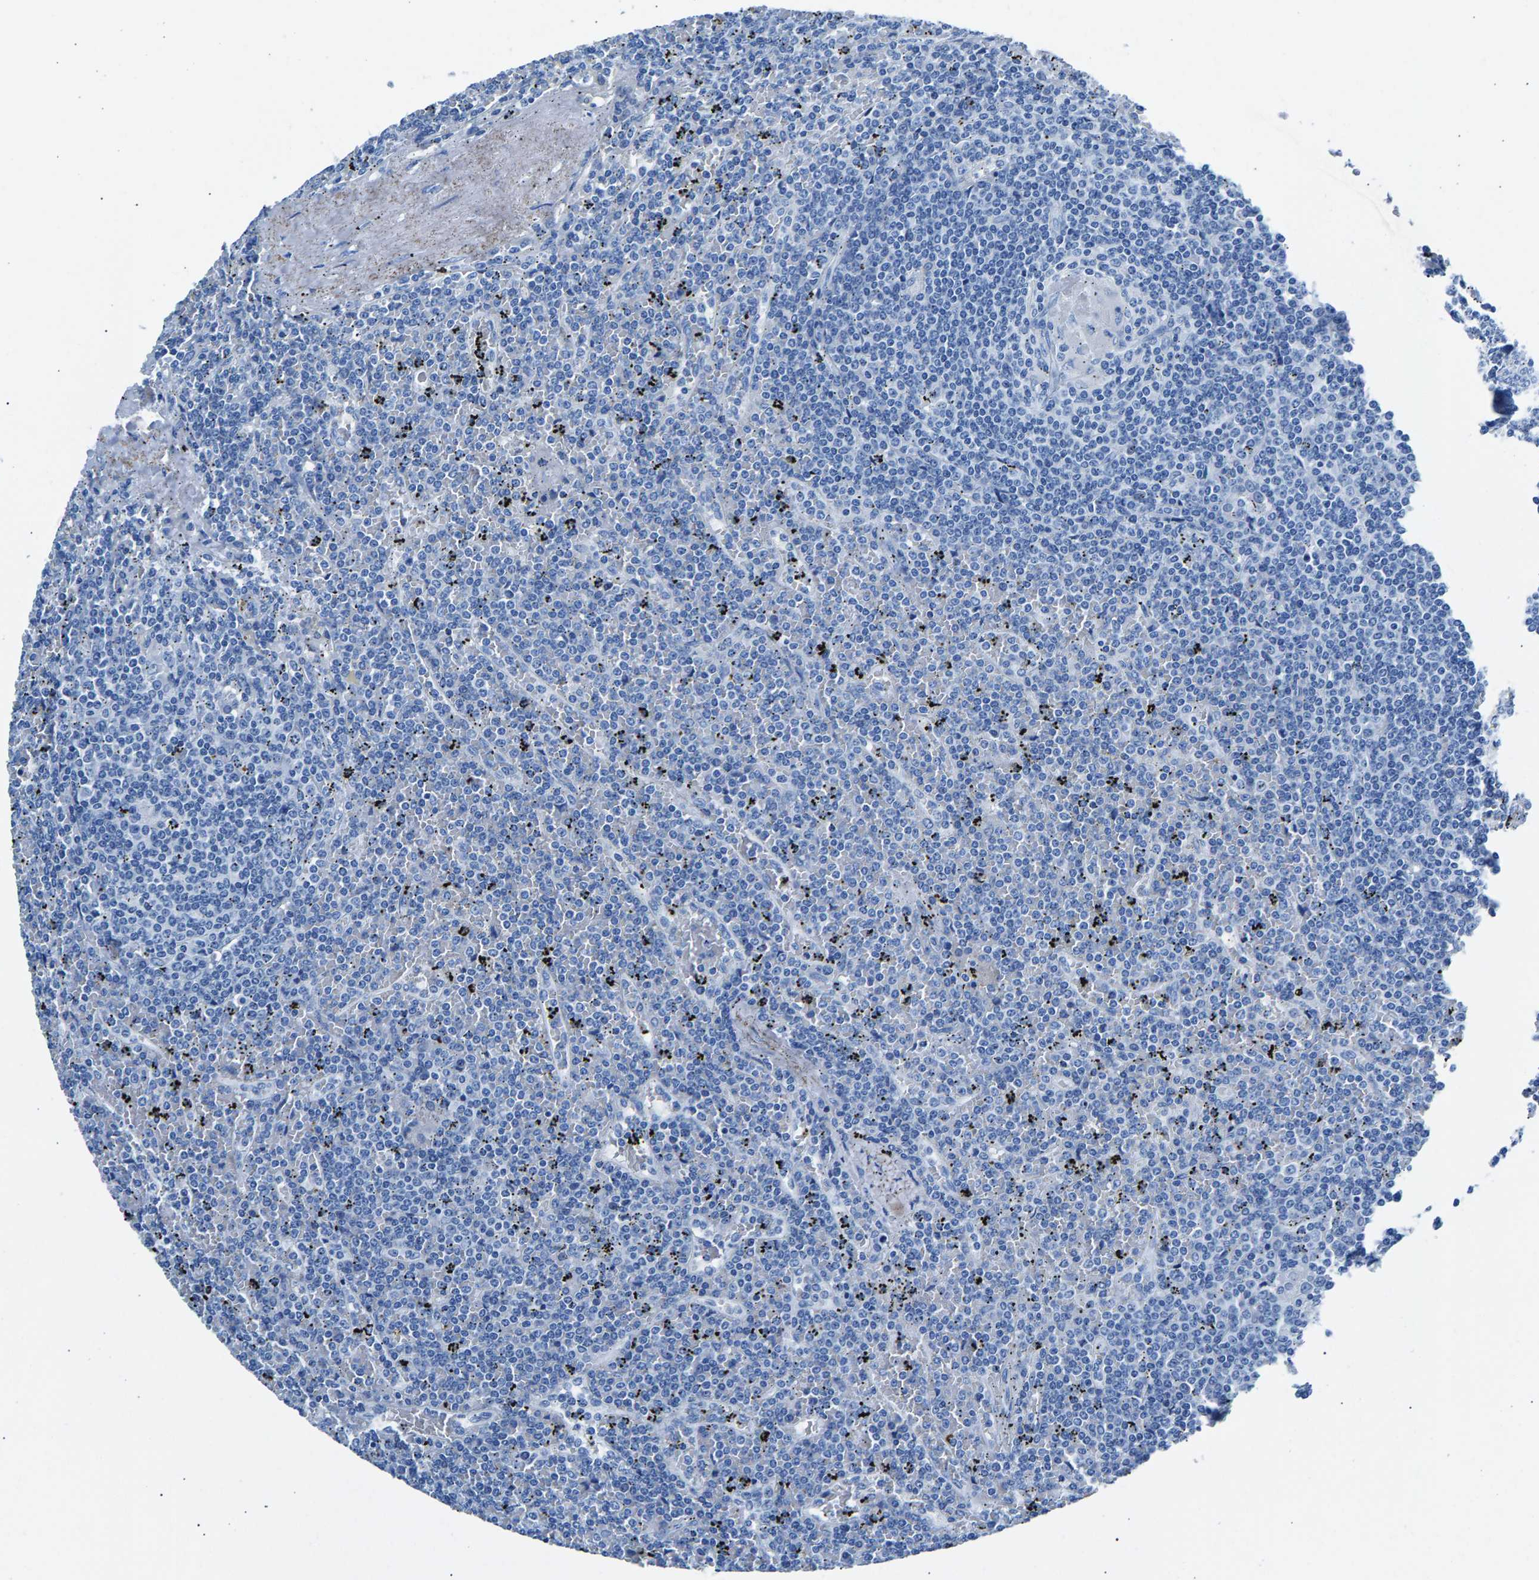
{"staining": {"intensity": "negative", "quantity": "none", "location": "none"}, "tissue": "lymphoma", "cell_type": "Tumor cells", "image_type": "cancer", "snomed": [{"axis": "morphology", "description": "Malignant lymphoma, non-Hodgkin's type, Low grade"}, {"axis": "topography", "description": "Spleen"}], "caption": "Lymphoma was stained to show a protein in brown. There is no significant positivity in tumor cells.", "gene": "CPS1", "patient": {"sex": "female", "age": 19}}